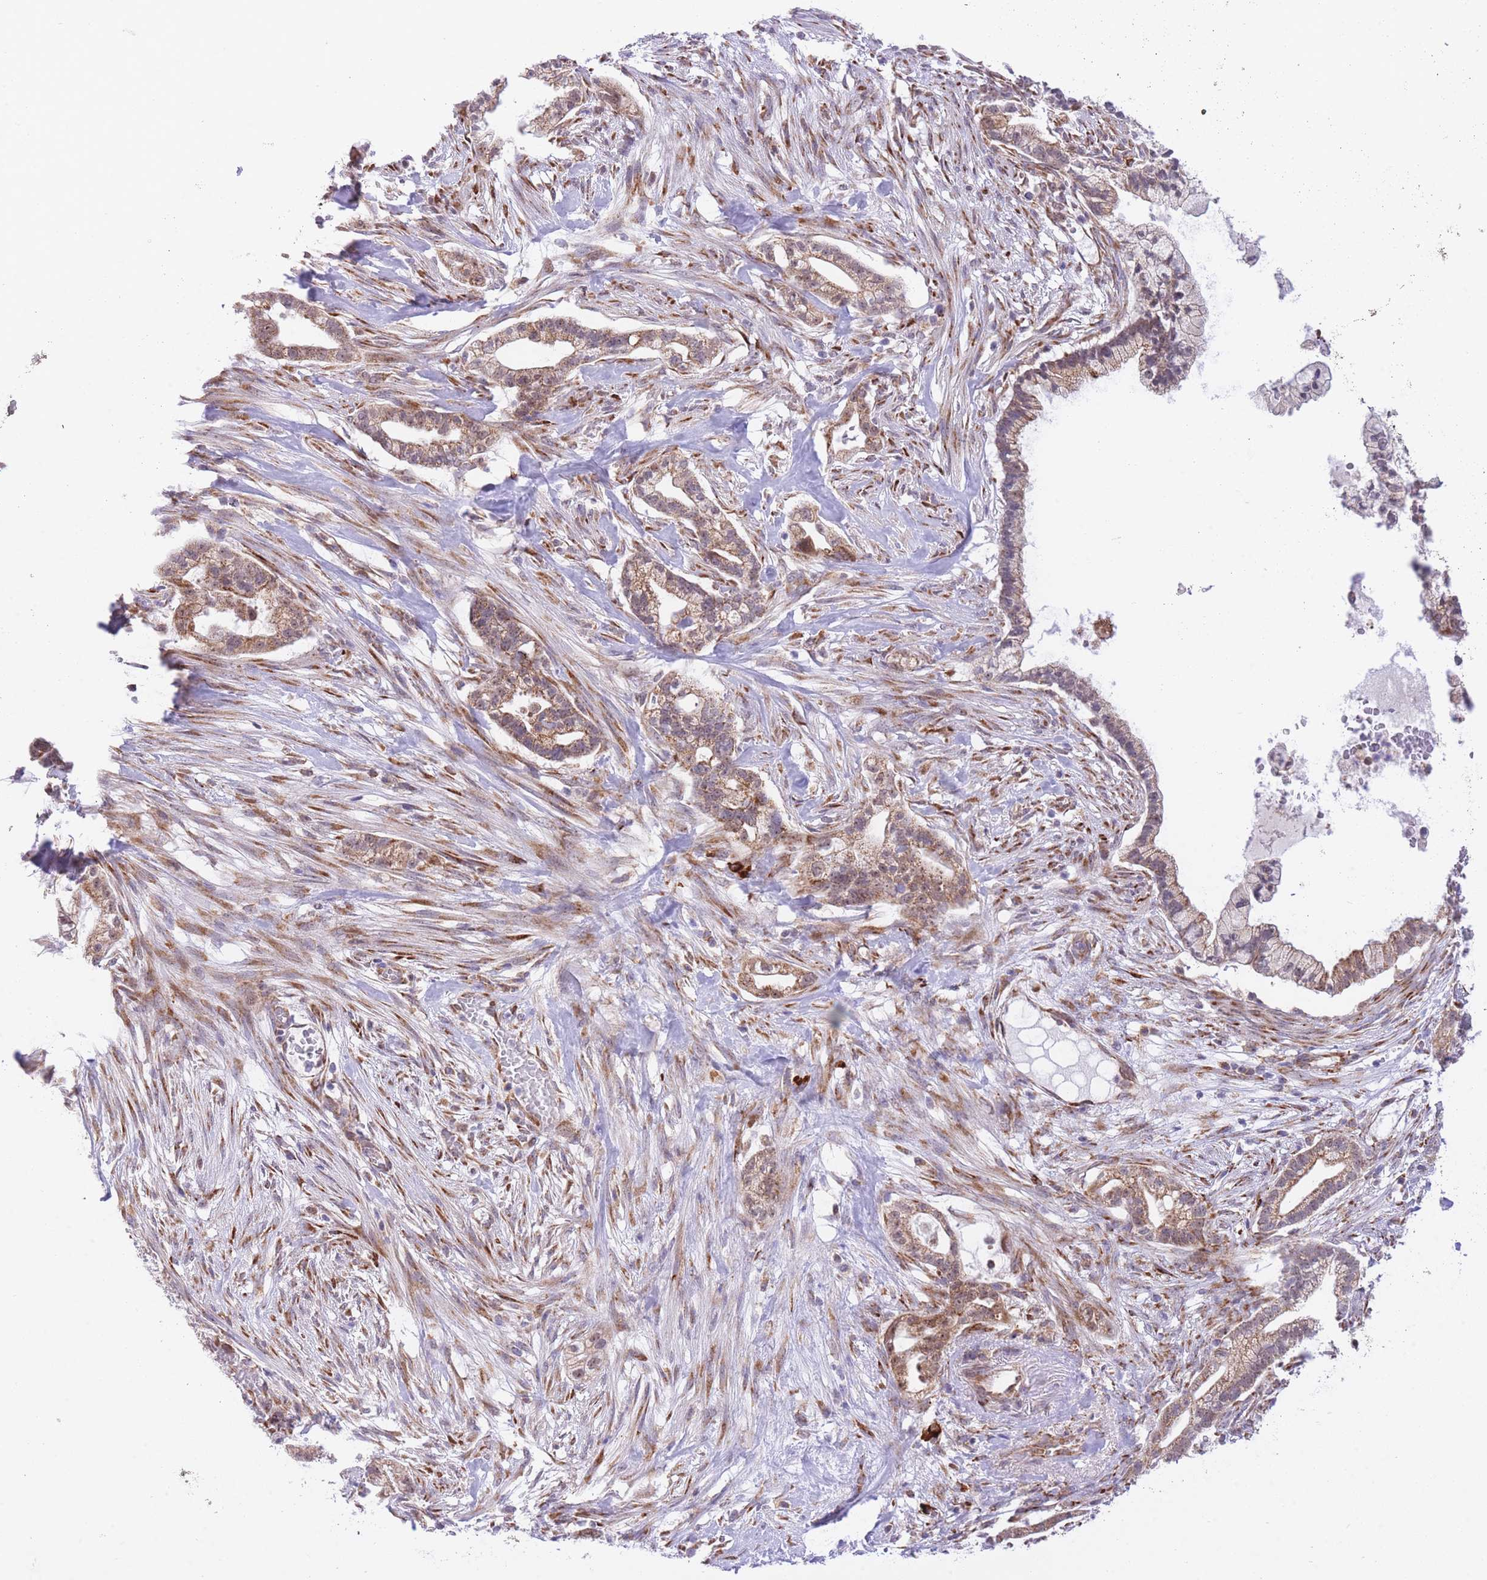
{"staining": {"intensity": "moderate", "quantity": ">75%", "location": "cytoplasmic/membranous"}, "tissue": "pancreatic cancer", "cell_type": "Tumor cells", "image_type": "cancer", "snomed": [{"axis": "morphology", "description": "Adenocarcinoma, NOS"}, {"axis": "topography", "description": "Pancreas"}], "caption": "Human pancreatic adenocarcinoma stained with a brown dye reveals moderate cytoplasmic/membranous positive staining in approximately >75% of tumor cells.", "gene": "EXOSC8", "patient": {"sex": "male", "age": 44}}